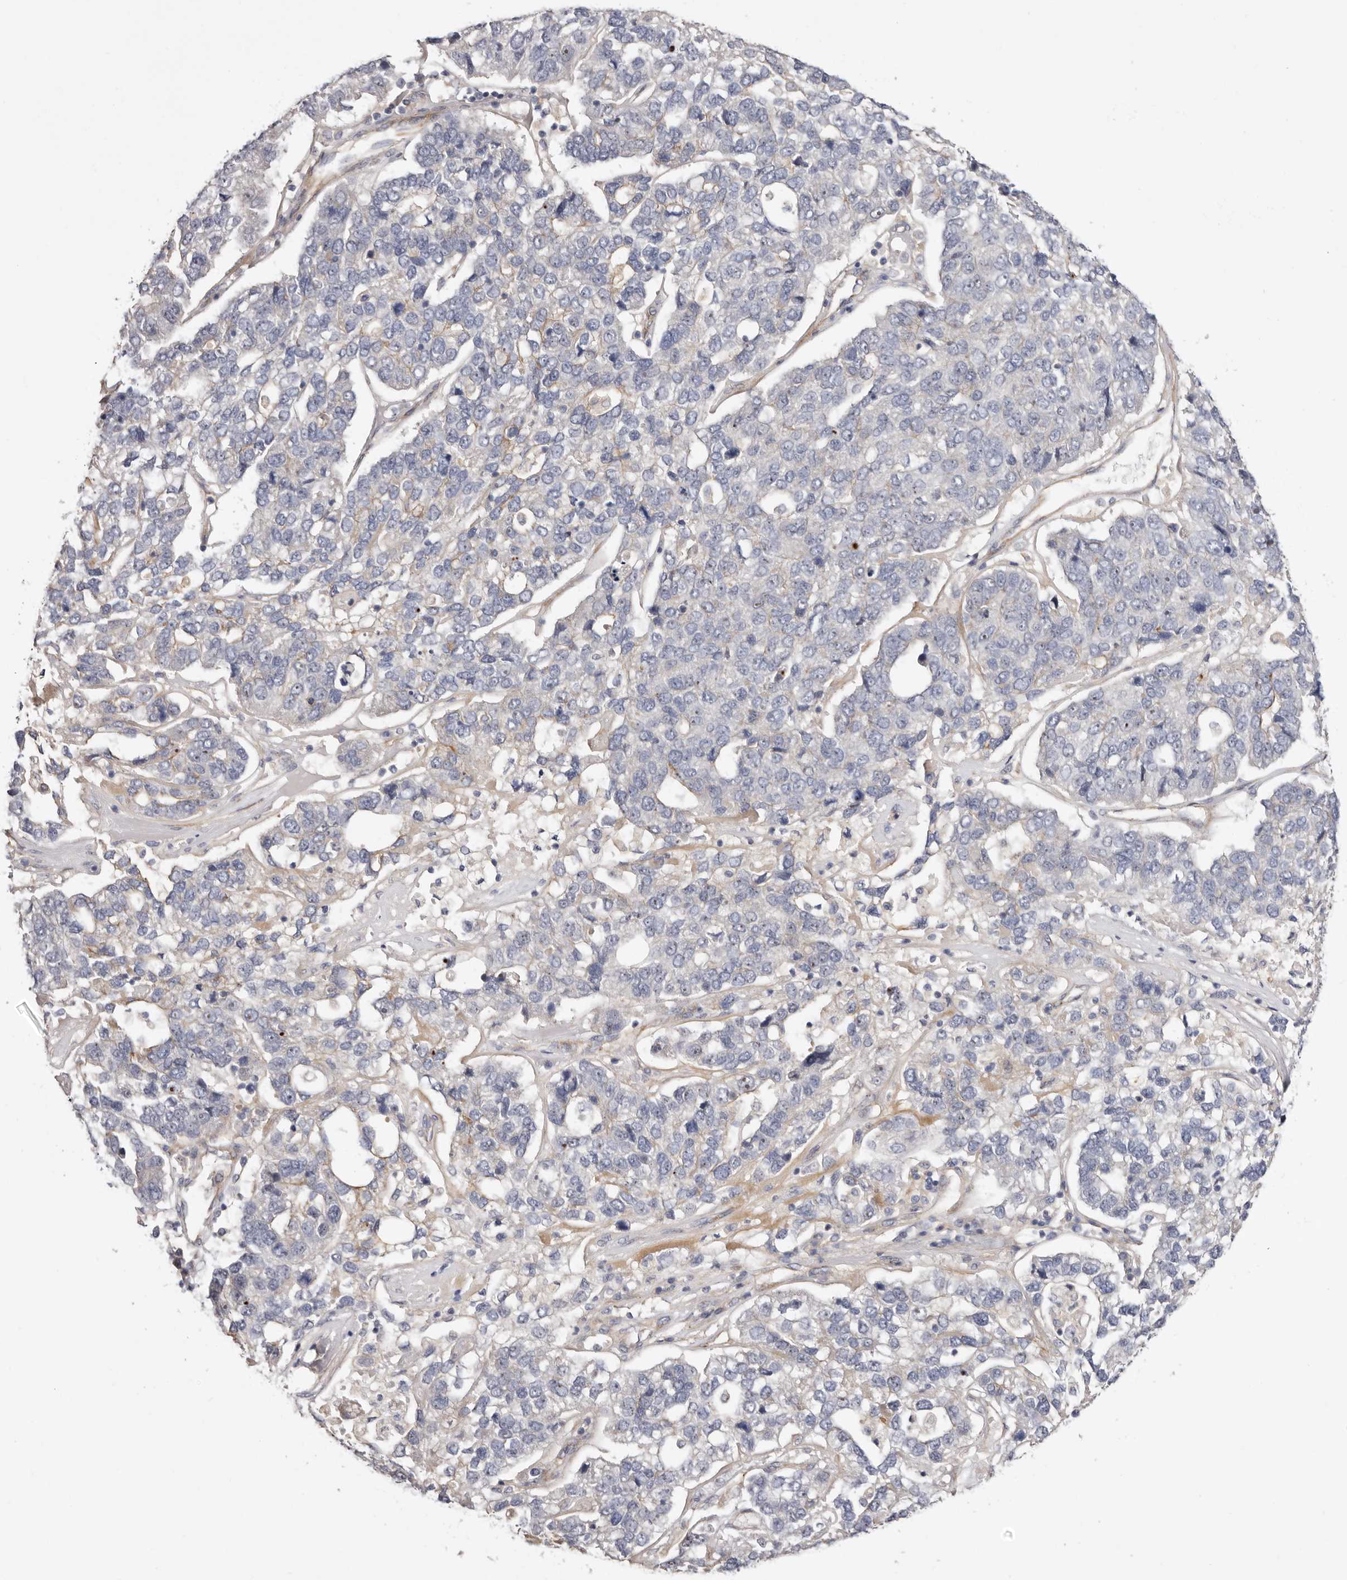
{"staining": {"intensity": "negative", "quantity": "none", "location": "none"}, "tissue": "pancreatic cancer", "cell_type": "Tumor cells", "image_type": "cancer", "snomed": [{"axis": "morphology", "description": "Adenocarcinoma, NOS"}, {"axis": "topography", "description": "Pancreas"}], "caption": "Human pancreatic cancer (adenocarcinoma) stained for a protein using immunohistochemistry displays no expression in tumor cells.", "gene": "PANK4", "patient": {"sex": "female", "age": 61}}